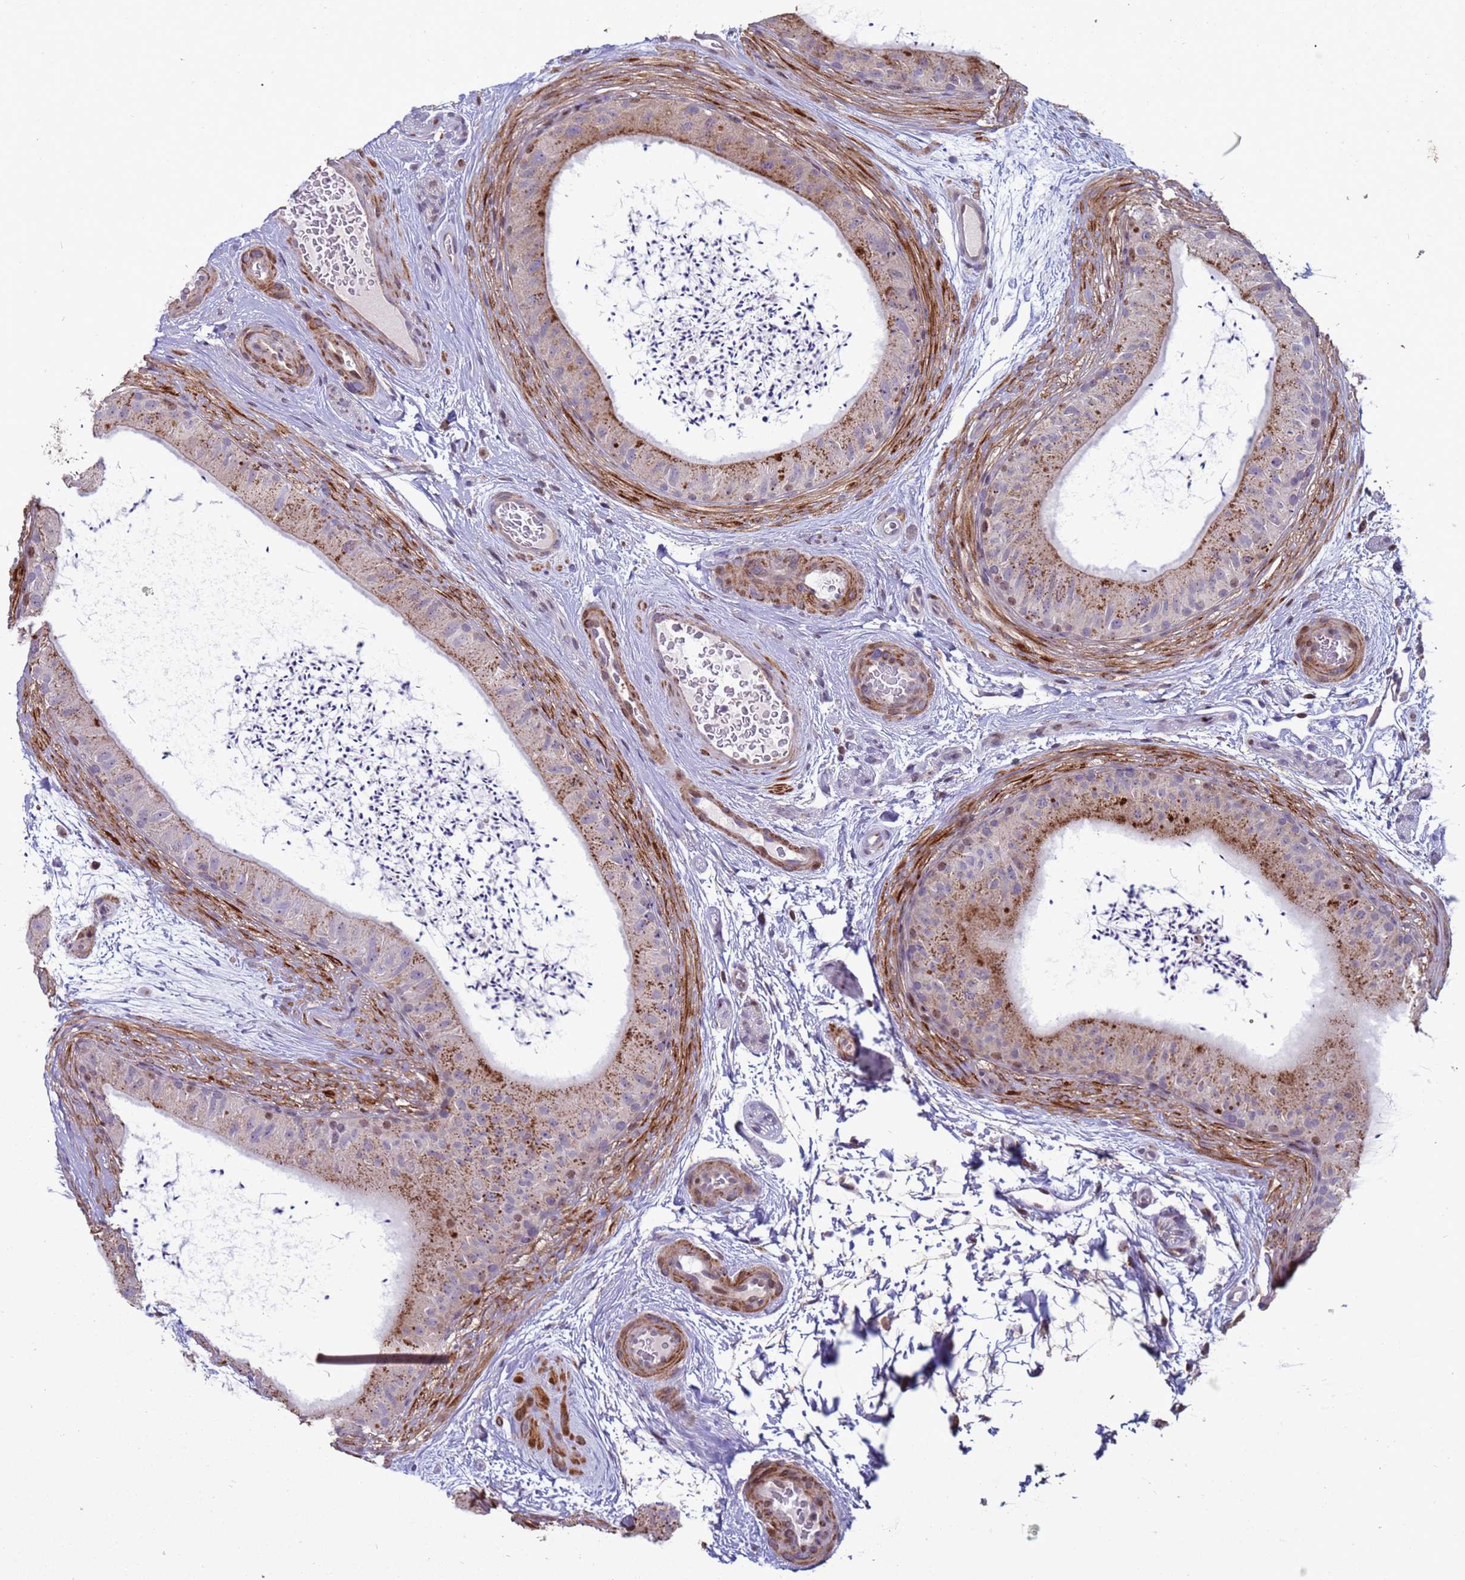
{"staining": {"intensity": "moderate", "quantity": ">75%", "location": "cytoplasmic/membranous"}, "tissue": "epididymis", "cell_type": "Glandular cells", "image_type": "normal", "snomed": [{"axis": "morphology", "description": "Normal tissue, NOS"}, {"axis": "topography", "description": "Epididymis"}], "caption": "Immunohistochemistry photomicrograph of normal epididymis: epididymis stained using IHC displays medium levels of moderate protein expression localized specifically in the cytoplasmic/membranous of glandular cells, appearing as a cytoplasmic/membranous brown color.", "gene": "HGH1", "patient": {"sex": "male", "age": 50}}